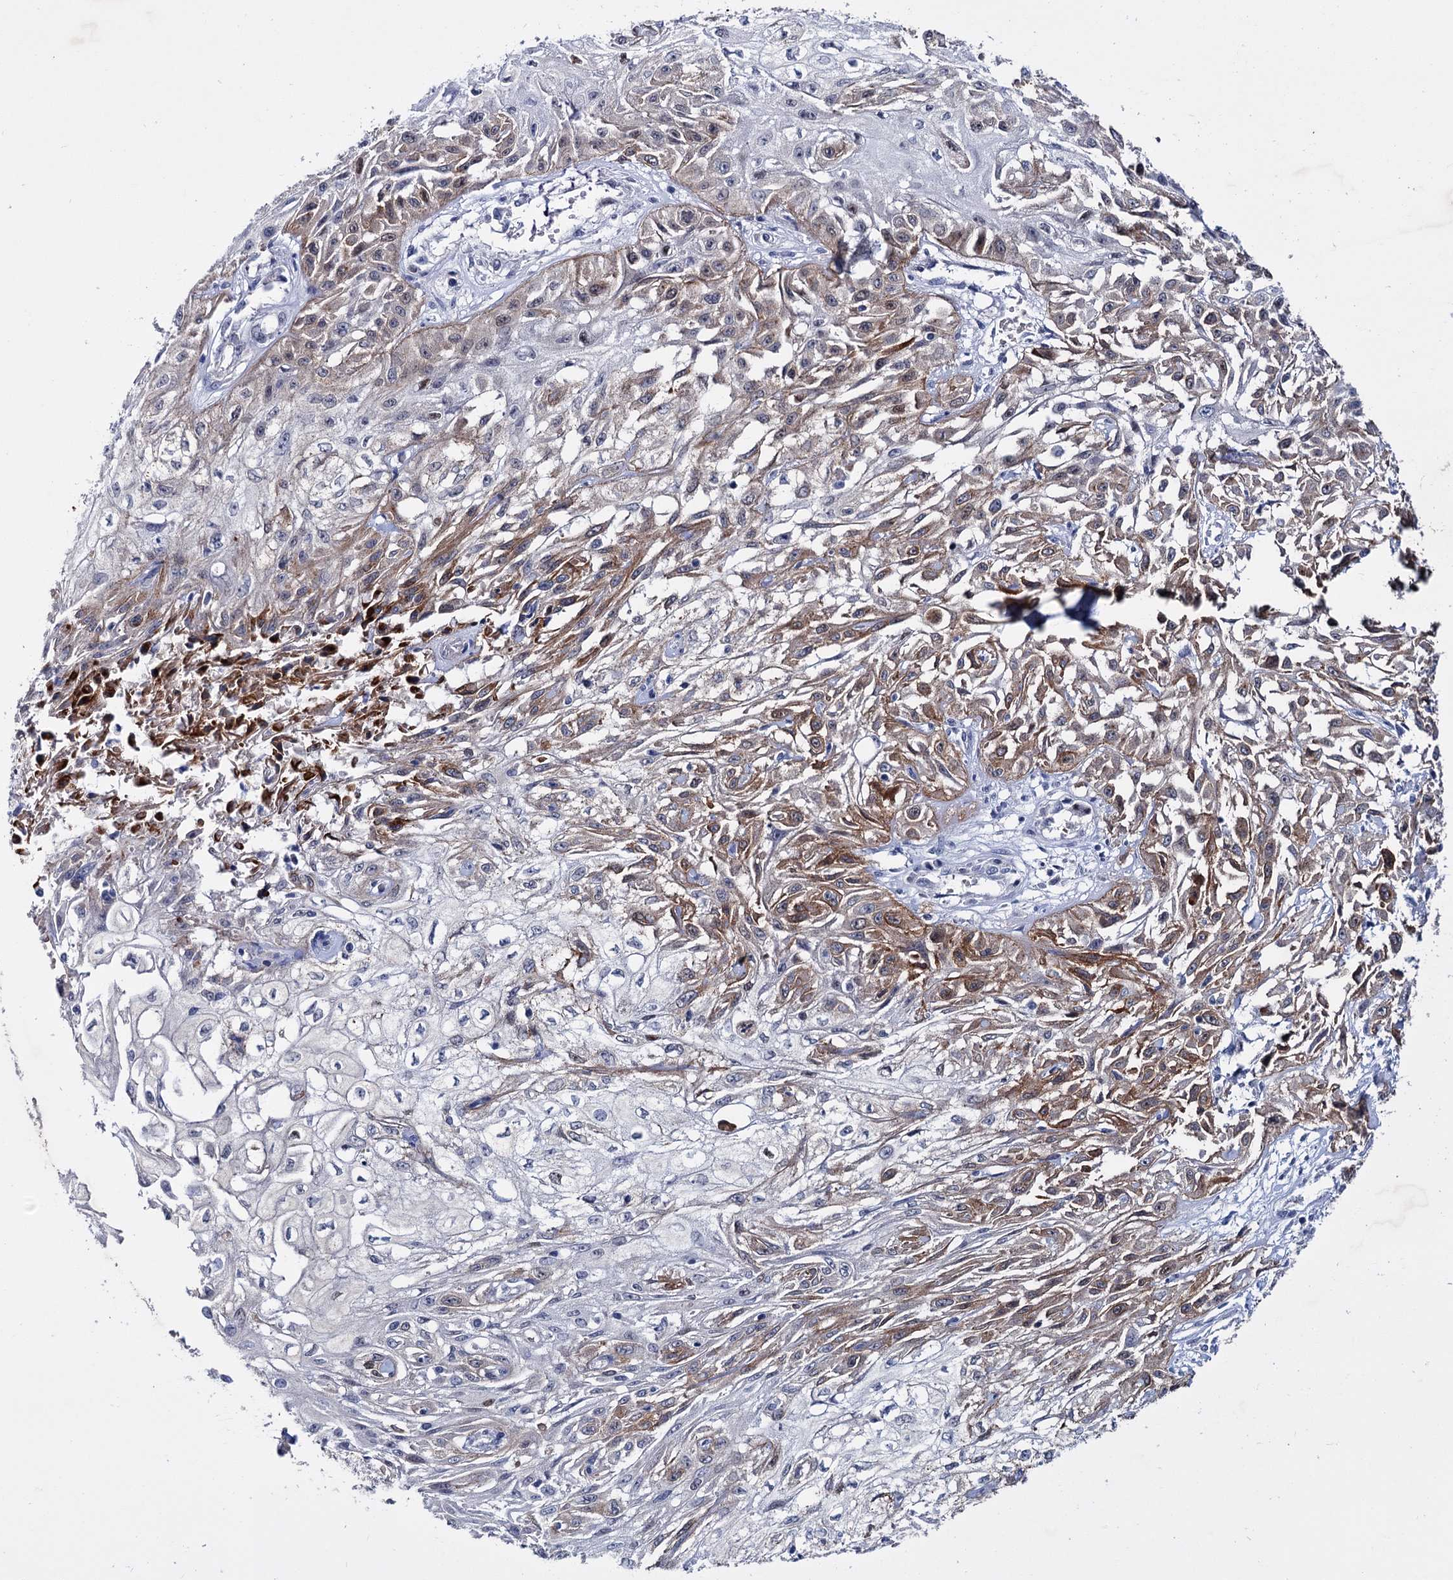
{"staining": {"intensity": "moderate", "quantity": "<25%", "location": "cytoplasmic/membranous"}, "tissue": "skin cancer", "cell_type": "Tumor cells", "image_type": "cancer", "snomed": [{"axis": "morphology", "description": "Squamous cell carcinoma, NOS"}, {"axis": "morphology", "description": "Squamous cell carcinoma, metastatic, NOS"}, {"axis": "topography", "description": "Skin"}, {"axis": "topography", "description": "Lymph node"}], "caption": "The immunohistochemical stain shows moderate cytoplasmic/membranous staining in tumor cells of skin cancer tissue.", "gene": "FAM111B", "patient": {"sex": "male", "age": 75}}